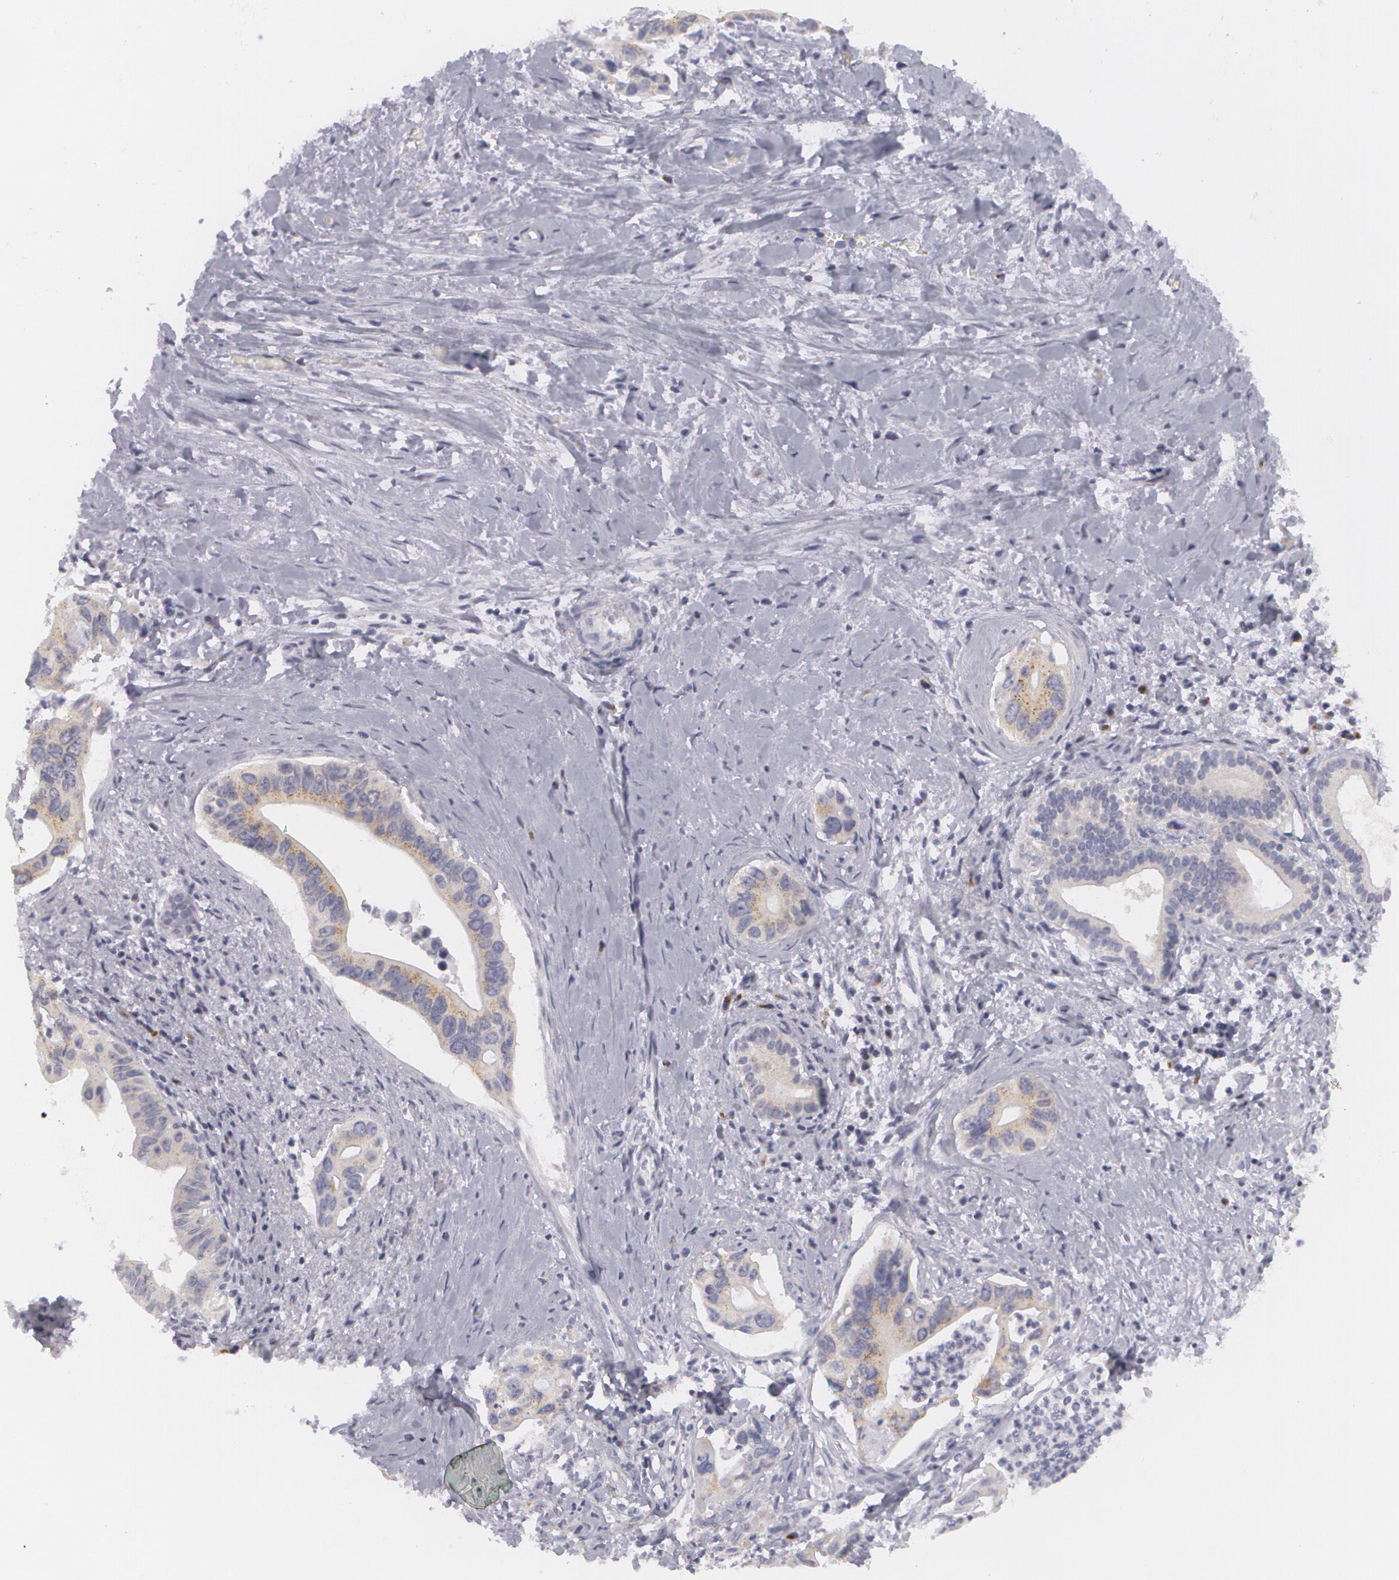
{"staining": {"intensity": "weak", "quantity": "25%-75%", "location": "cytoplasmic/membranous"}, "tissue": "liver cancer", "cell_type": "Tumor cells", "image_type": "cancer", "snomed": [{"axis": "morphology", "description": "Cholangiocarcinoma"}, {"axis": "topography", "description": "Liver"}], "caption": "Liver cholangiocarcinoma tissue shows weak cytoplasmic/membranous expression in approximately 25%-75% of tumor cells", "gene": "MBNL3", "patient": {"sex": "female", "age": 65}}